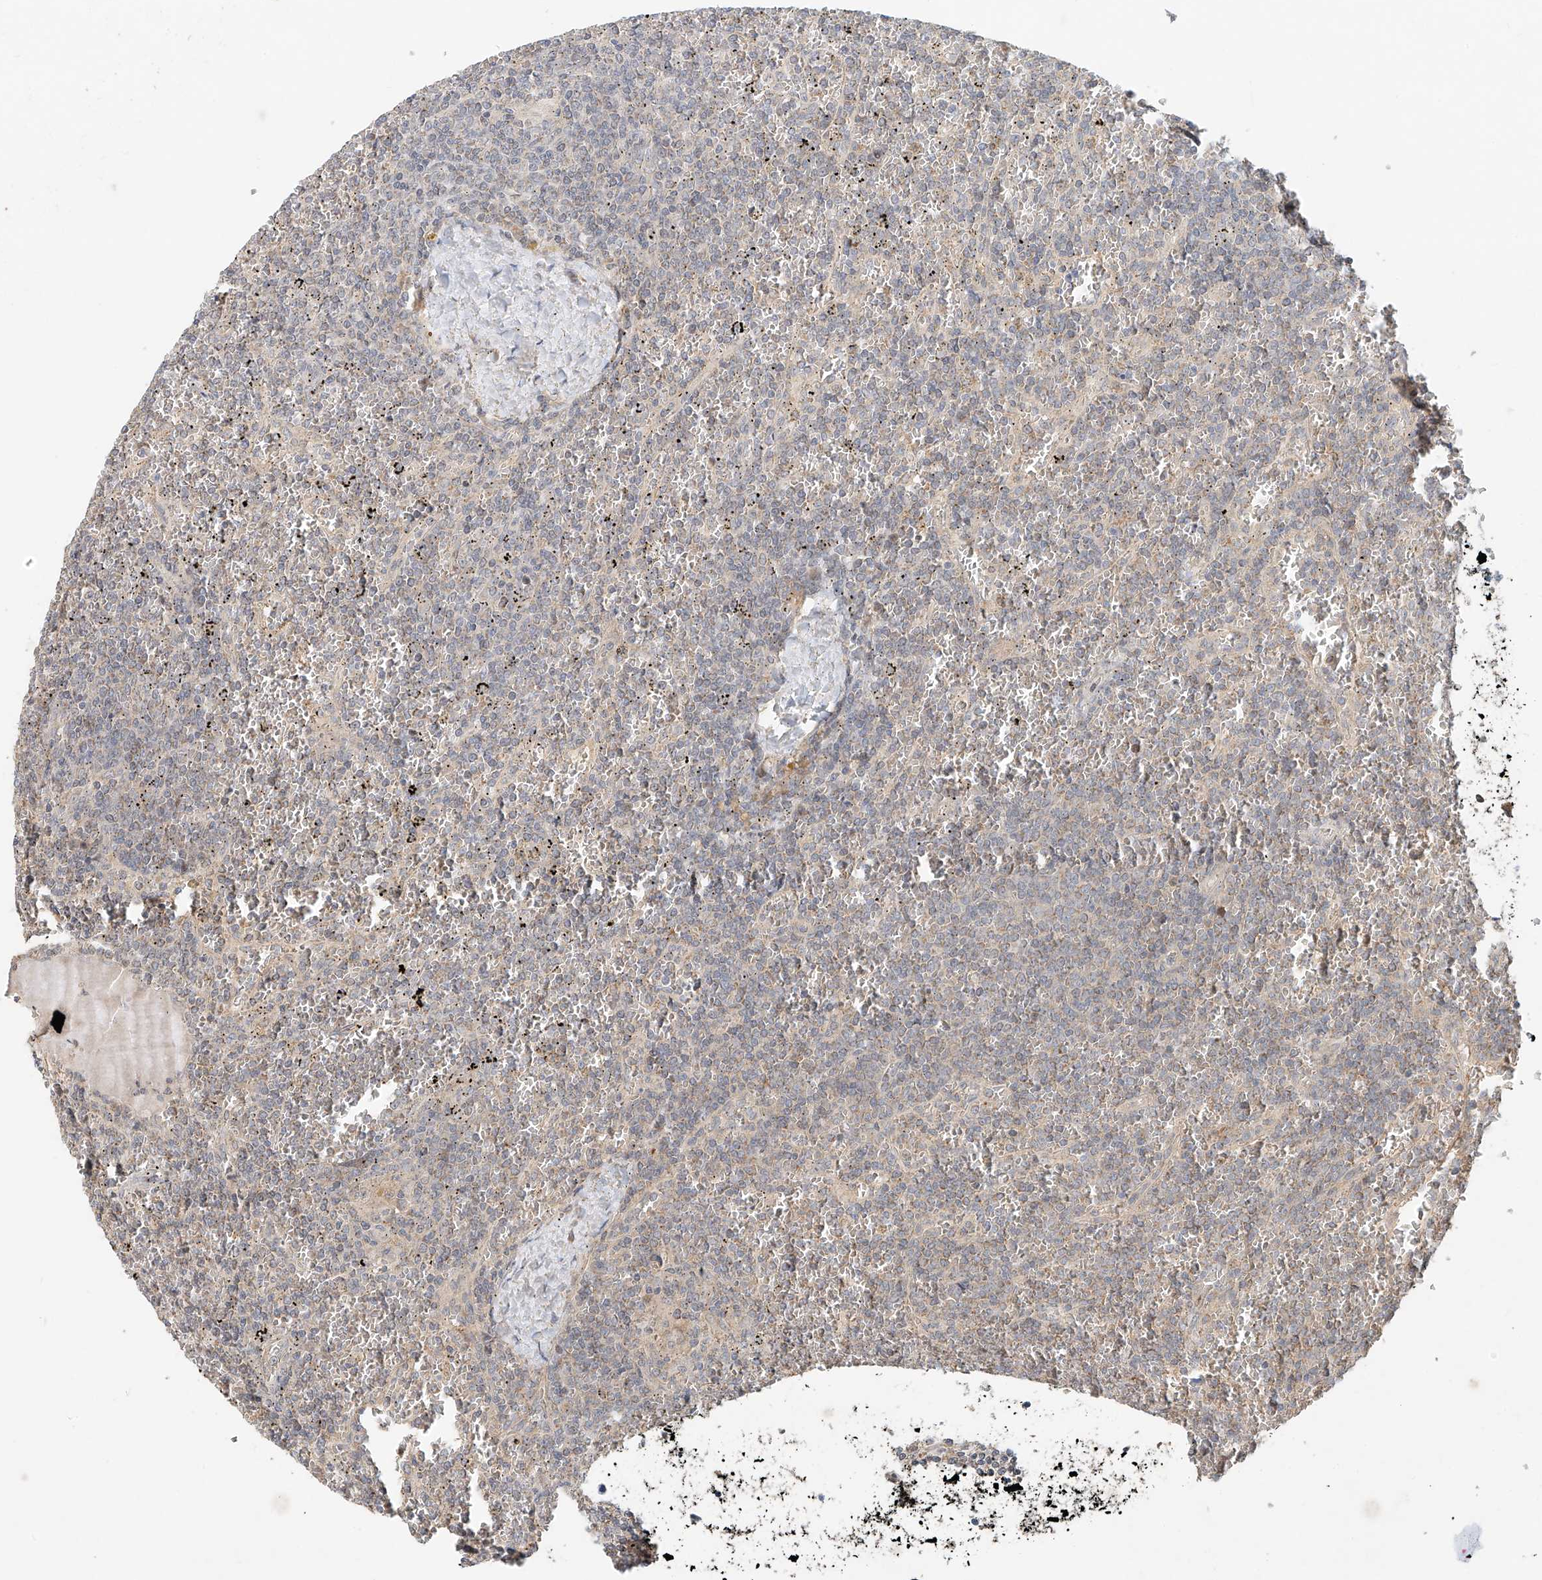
{"staining": {"intensity": "negative", "quantity": "none", "location": "none"}, "tissue": "lymphoma", "cell_type": "Tumor cells", "image_type": "cancer", "snomed": [{"axis": "morphology", "description": "Malignant lymphoma, non-Hodgkin's type, Low grade"}, {"axis": "topography", "description": "Spleen"}], "caption": "Malignant lymphoma, non-Hodgkin's type (low-grade) stained for a protein using IHC demonstrates no staining tumor cells.", "gene": "TMEM61", "patient": {"sex": "female", "age": 19}}